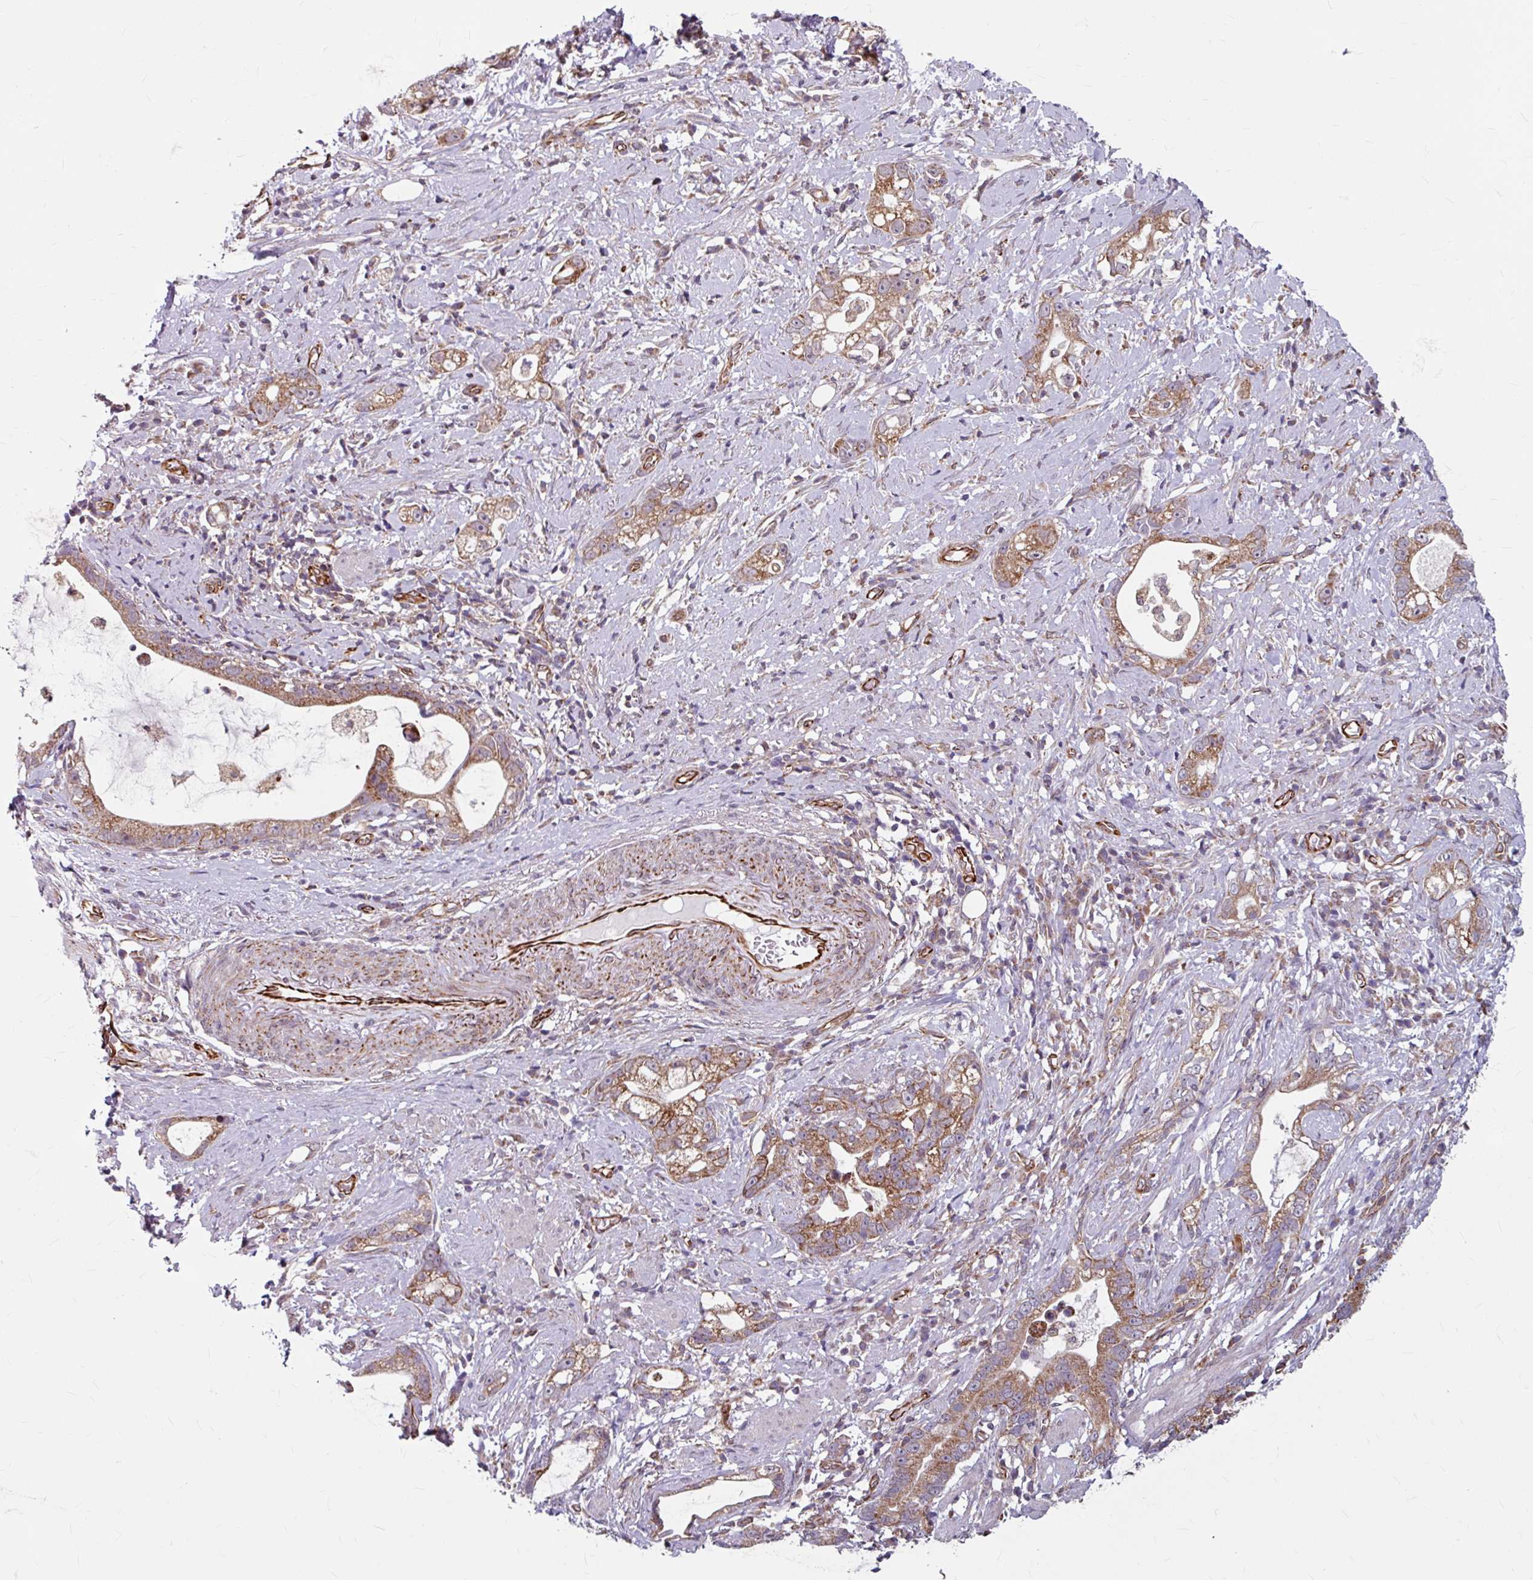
{"staining": {"intensity": "moderate", "quantity": ">75%", "location": "cytoplasmic/membranous"}, "tissue": "stomach cancer", "cell_type": "Tumor cells", "image_type": "cancer", "snomed": [{"axis": "morphology", "description": "Adenocarcinoma, NOS"}, {"axis": "topography", "description": "Stomach"}], "caption": "Stomach cancer was stained to show a protein in brown. There is medium levels of moderate cytoplasmic/membranous positivity in approximately >75% of tumor cells.", "gene": "DAAM2", "patient": {"sex": "male", "age": 55}}